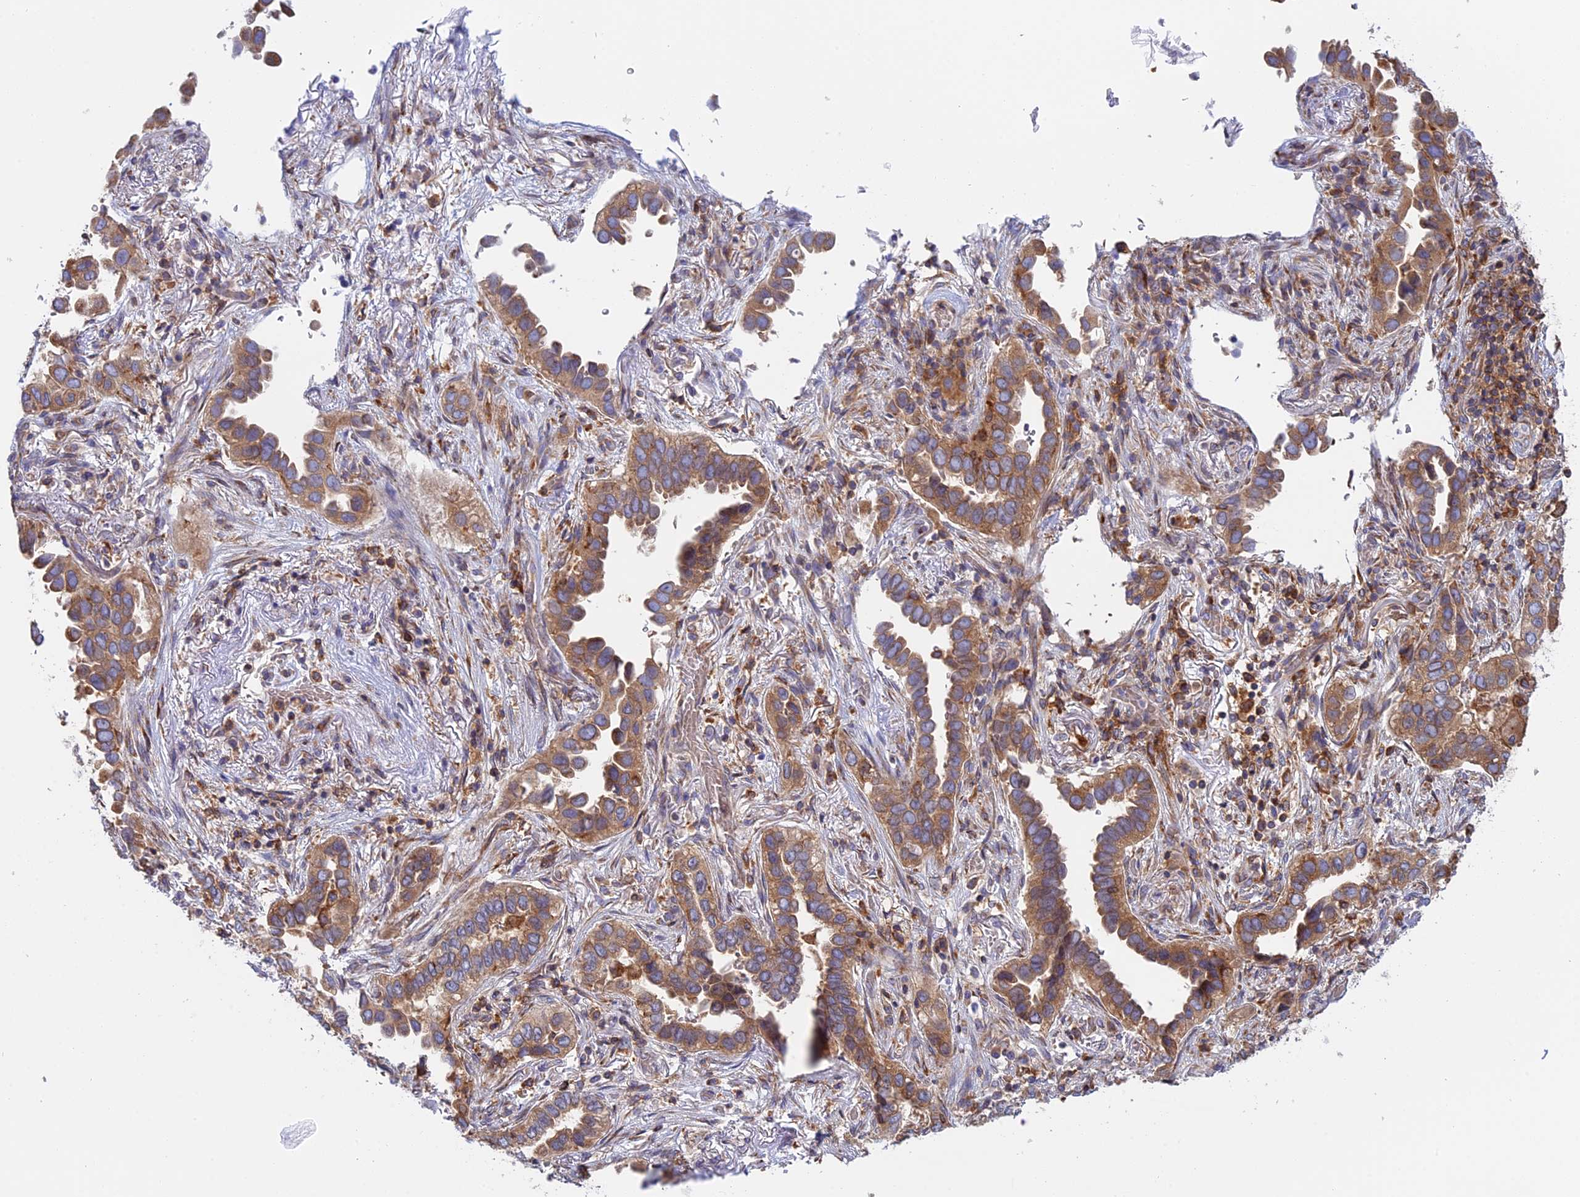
{"staining": {"intensity": "moderate", "quantity": ">75%", "location": "cytoplasmic/membranous"}, "tissue": "lung cancer", "cell_type": "Tumor cells", "image_type": "cancer", "snomed": [{"axis": "morphology", "description": "Adenocarcinoma, NOS"}, {"axis": "topography", "description": "Lung"}], "caption": "The photomicrograph displays staining of lung cancer, revealing moderate cytoplasmic/membranous protein staining (brown color) within tumor cells. The staining was performed using DAB (3,3'-diaminobenzidine), with brown indicating positive protein expression. Nuclei are stained blue with hematoxylin.", "gene": "GMIP", "patient": {"sex": "female", "age": 76}}